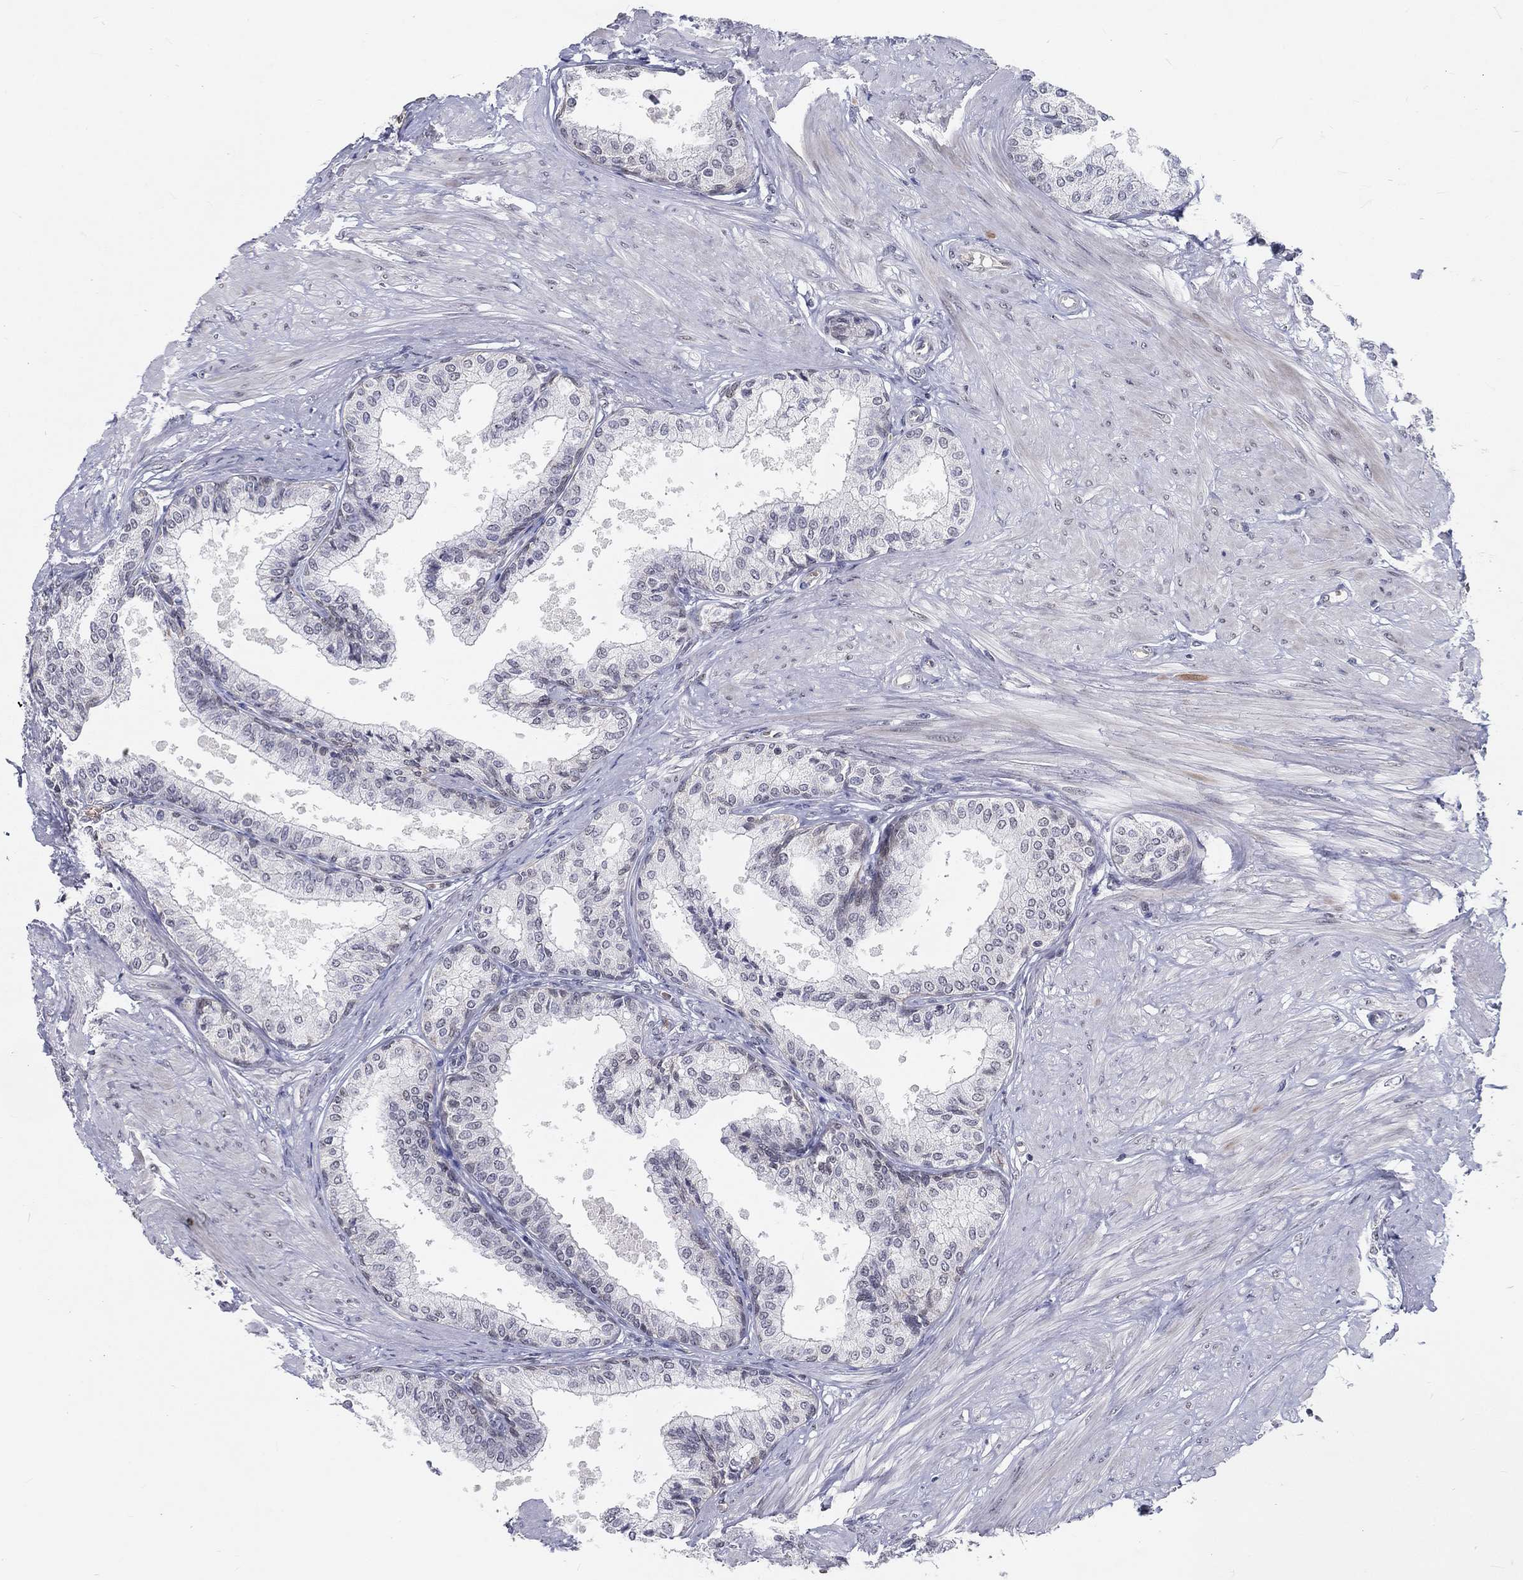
{"staining": {"intensity": "moderate", "quantity": "<25%", "location": "nuclear"}, "tissue": "prostate", "cell_type": "Glandular cells", "image_type": "normal", "snomed": [{"axis": "morphology", "description": "Normal tissue, NOS"}, {"axis": "topography", "description": "Prostate"}], "caption": "Moderate nuclear positivity is seen in about <25% of glandular cells in unremarkable prostate. (DAB = brown stain, brightfield microscopy at high magnification).", "gene": "ZBED1", "patient": {"sex": "male", "age": 63}}